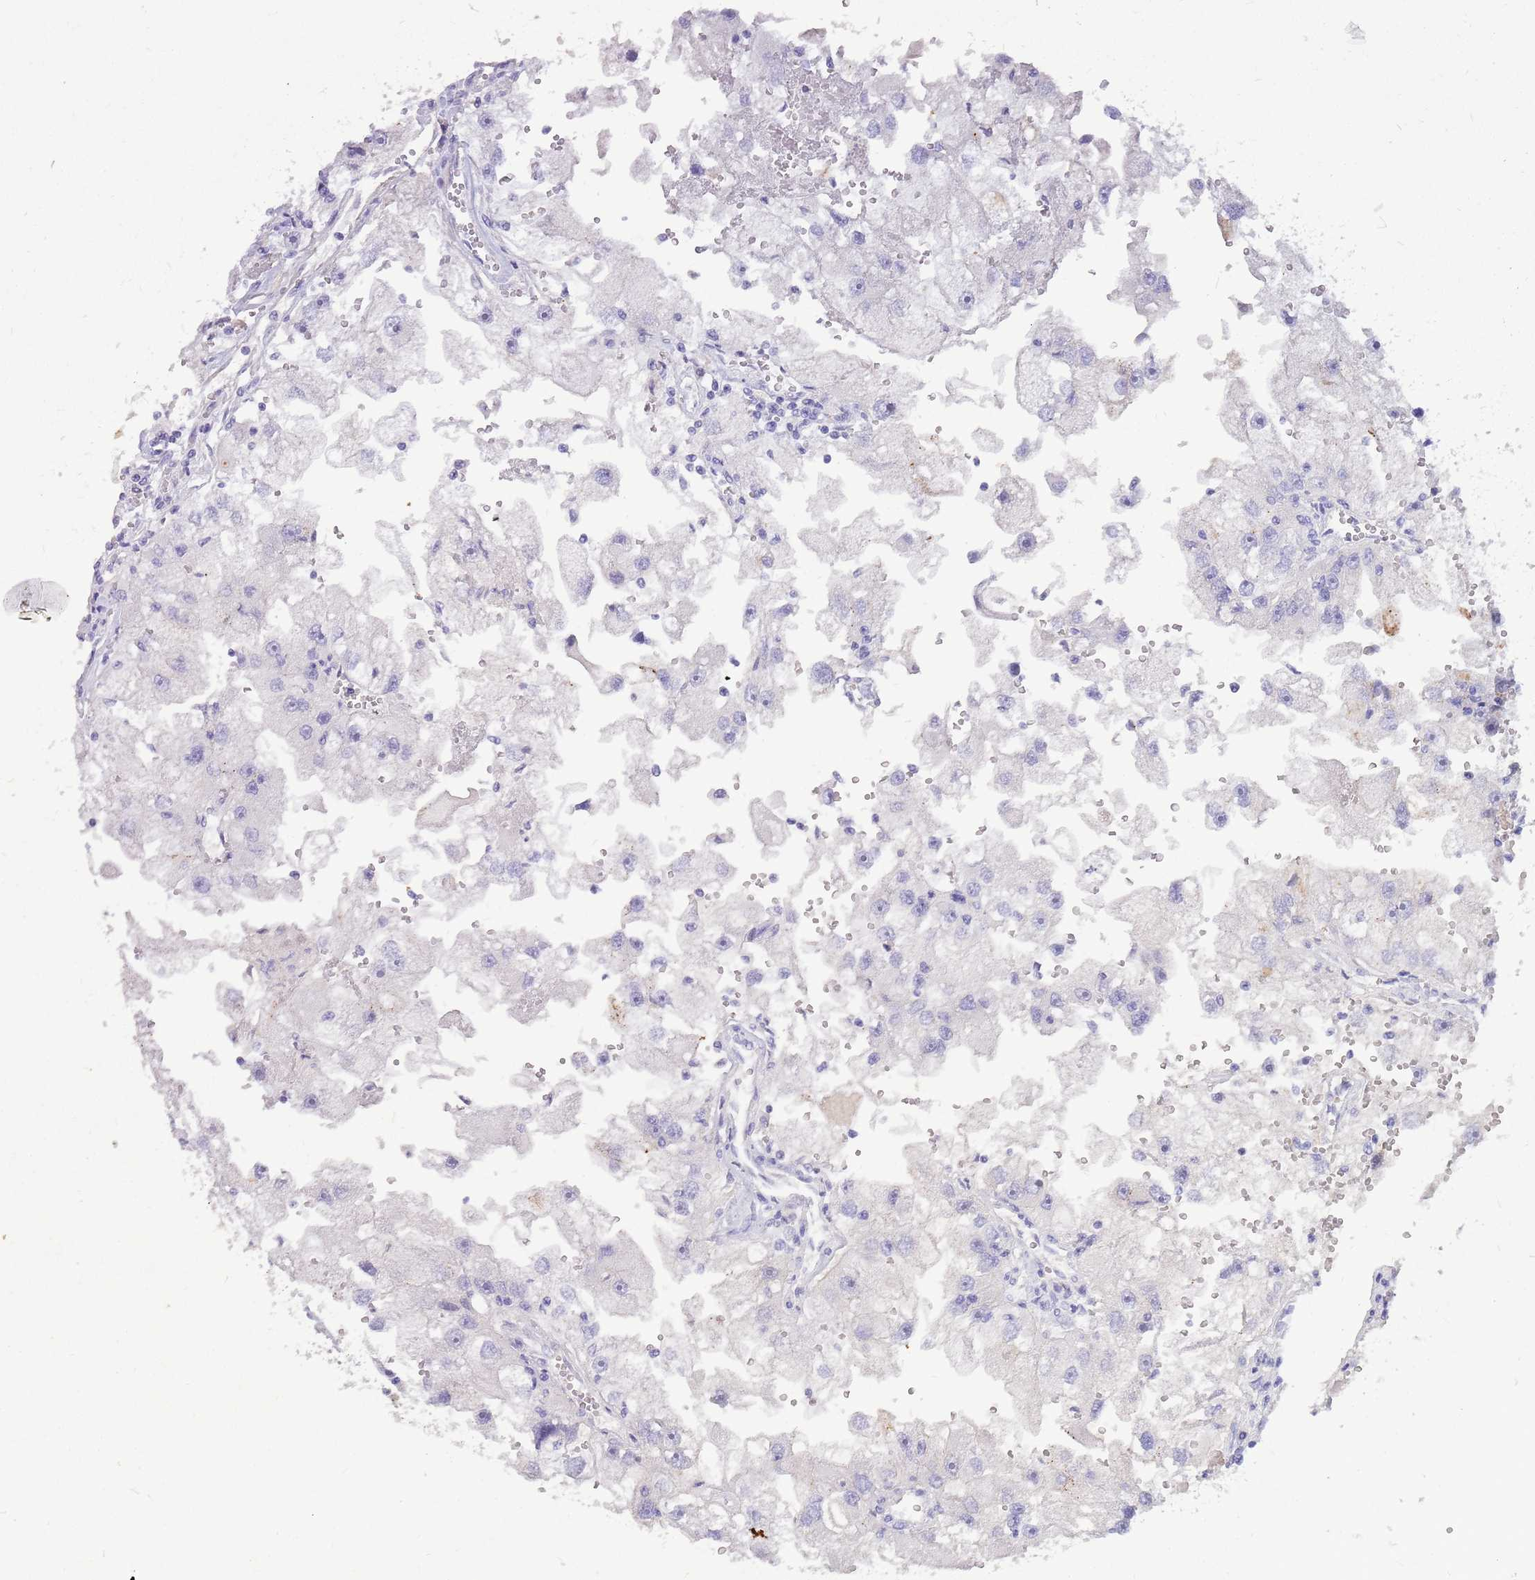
{"staining": {"intensity": "negative", "quantity": "none", "location": "none"}, "tissue": "renal cancer", "cell_type": "Tumor cells", "image_type": "cancer", "snomed": [{"axis": "morphology", "description": "Adenocarcinoma, NOS"}, {"axis": "topography", "description": "Kidney"}], "caption": "DAB immunohistochemical staining of human renal cancer (adenocarcinoma) demonstrates no significant positivity in tumor cells.", "gene": "LEPROTL1", "patient": {"sex": "male", "age": 63}}